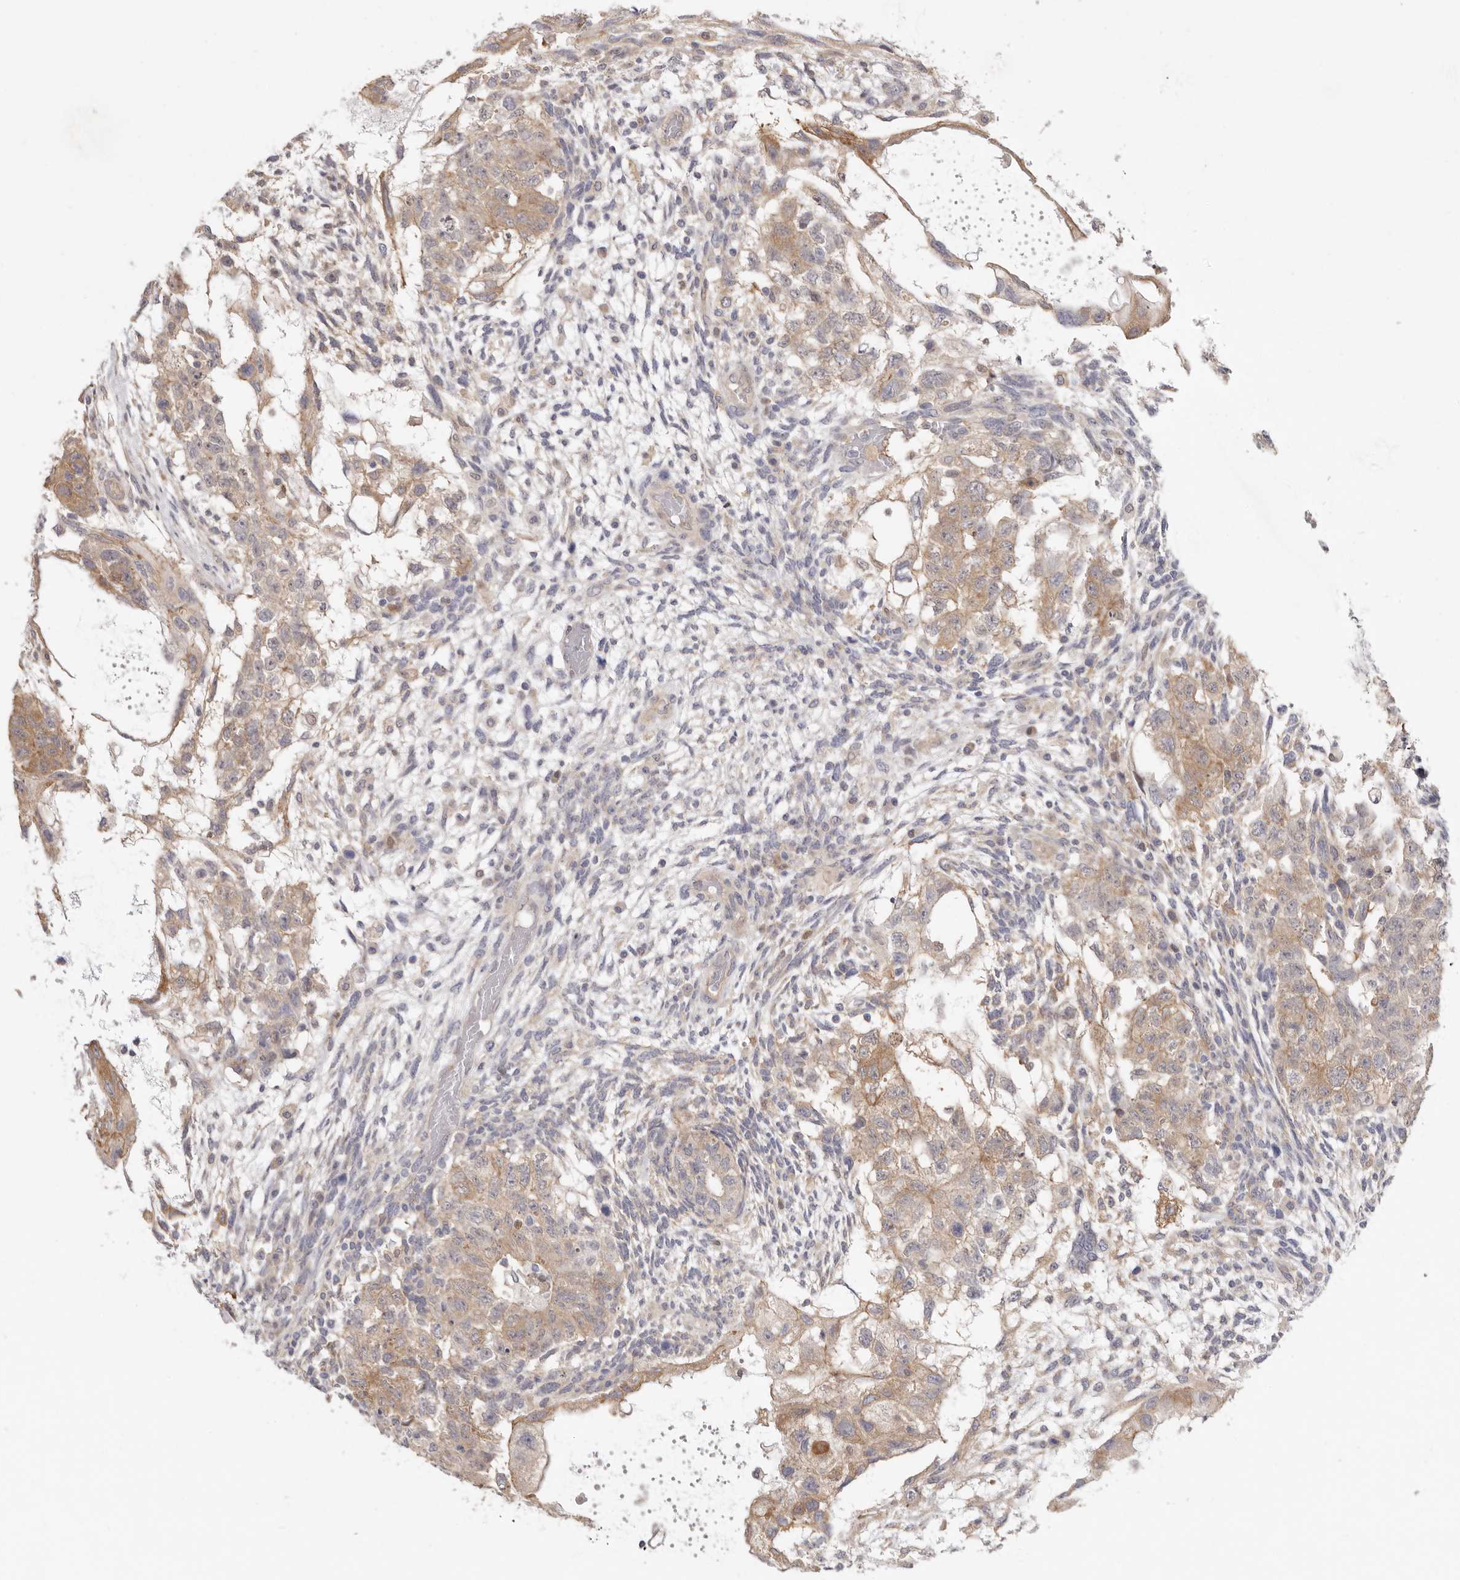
{"staining": {"intensity": "moderate", "quantity": ">75%", "location": "cytoplasmic/membranous"}, "tissue": "testis cancer", "cell_type": "Tumor cells", "image_type": "cancer", "snomed": [{"axis": "morphology", "description": "Normal tissue, NOS"}, {"axis": "morphology", "description": "Carcinoma, Embryonal, NOS"}, {"axis": "topography", "description": "Testis"}], "caption": "The histopathology image exhibits staining of testis embryonal carcinoma, revealing moderate cytoplasmic/membranous protein positivity (brown color) within tumor cells.", "gene": "MSRB2", "patient": {"sex": "male", "age": 36}}